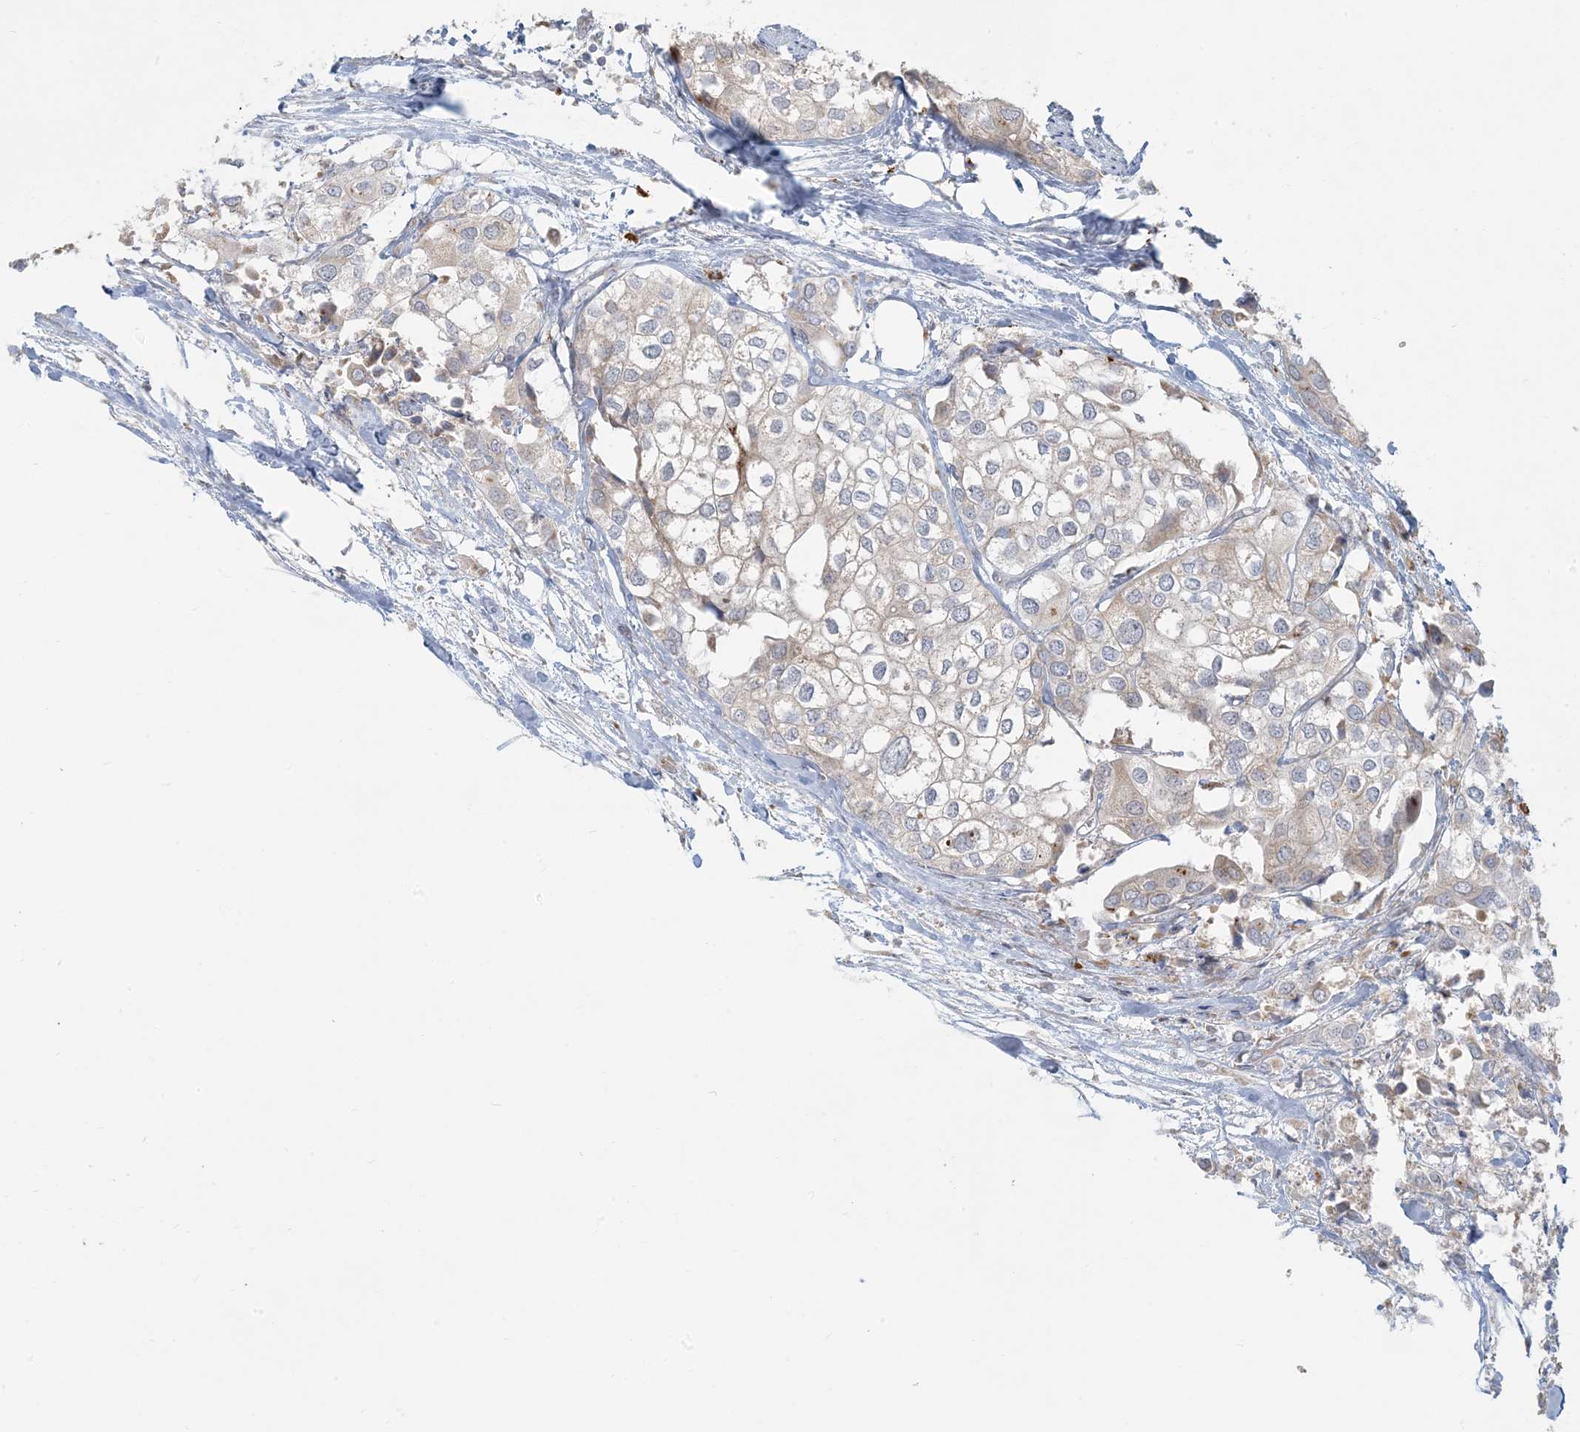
{"staining": {"intensity": "negative", "quantity": "none", "location": "none"}, "tissue": "urothelial cancer", "cell_type": "Tumor cells", "image_type": "cancer", "snomed": [{"axis": "morphology", "description": "Urothelial carcinoma, High grade"}, {"axis": "topography", "description": "Urinary bladder"}], "caption": "This histopathology image is of urothelial cancer stained with immunohistochemistry to label a protein in brown with the nuclei are counter-stained blue. There is no positivity in tumor cells.", "gene": "MCAT", "patient": {"sex": "male", "age": 64}}